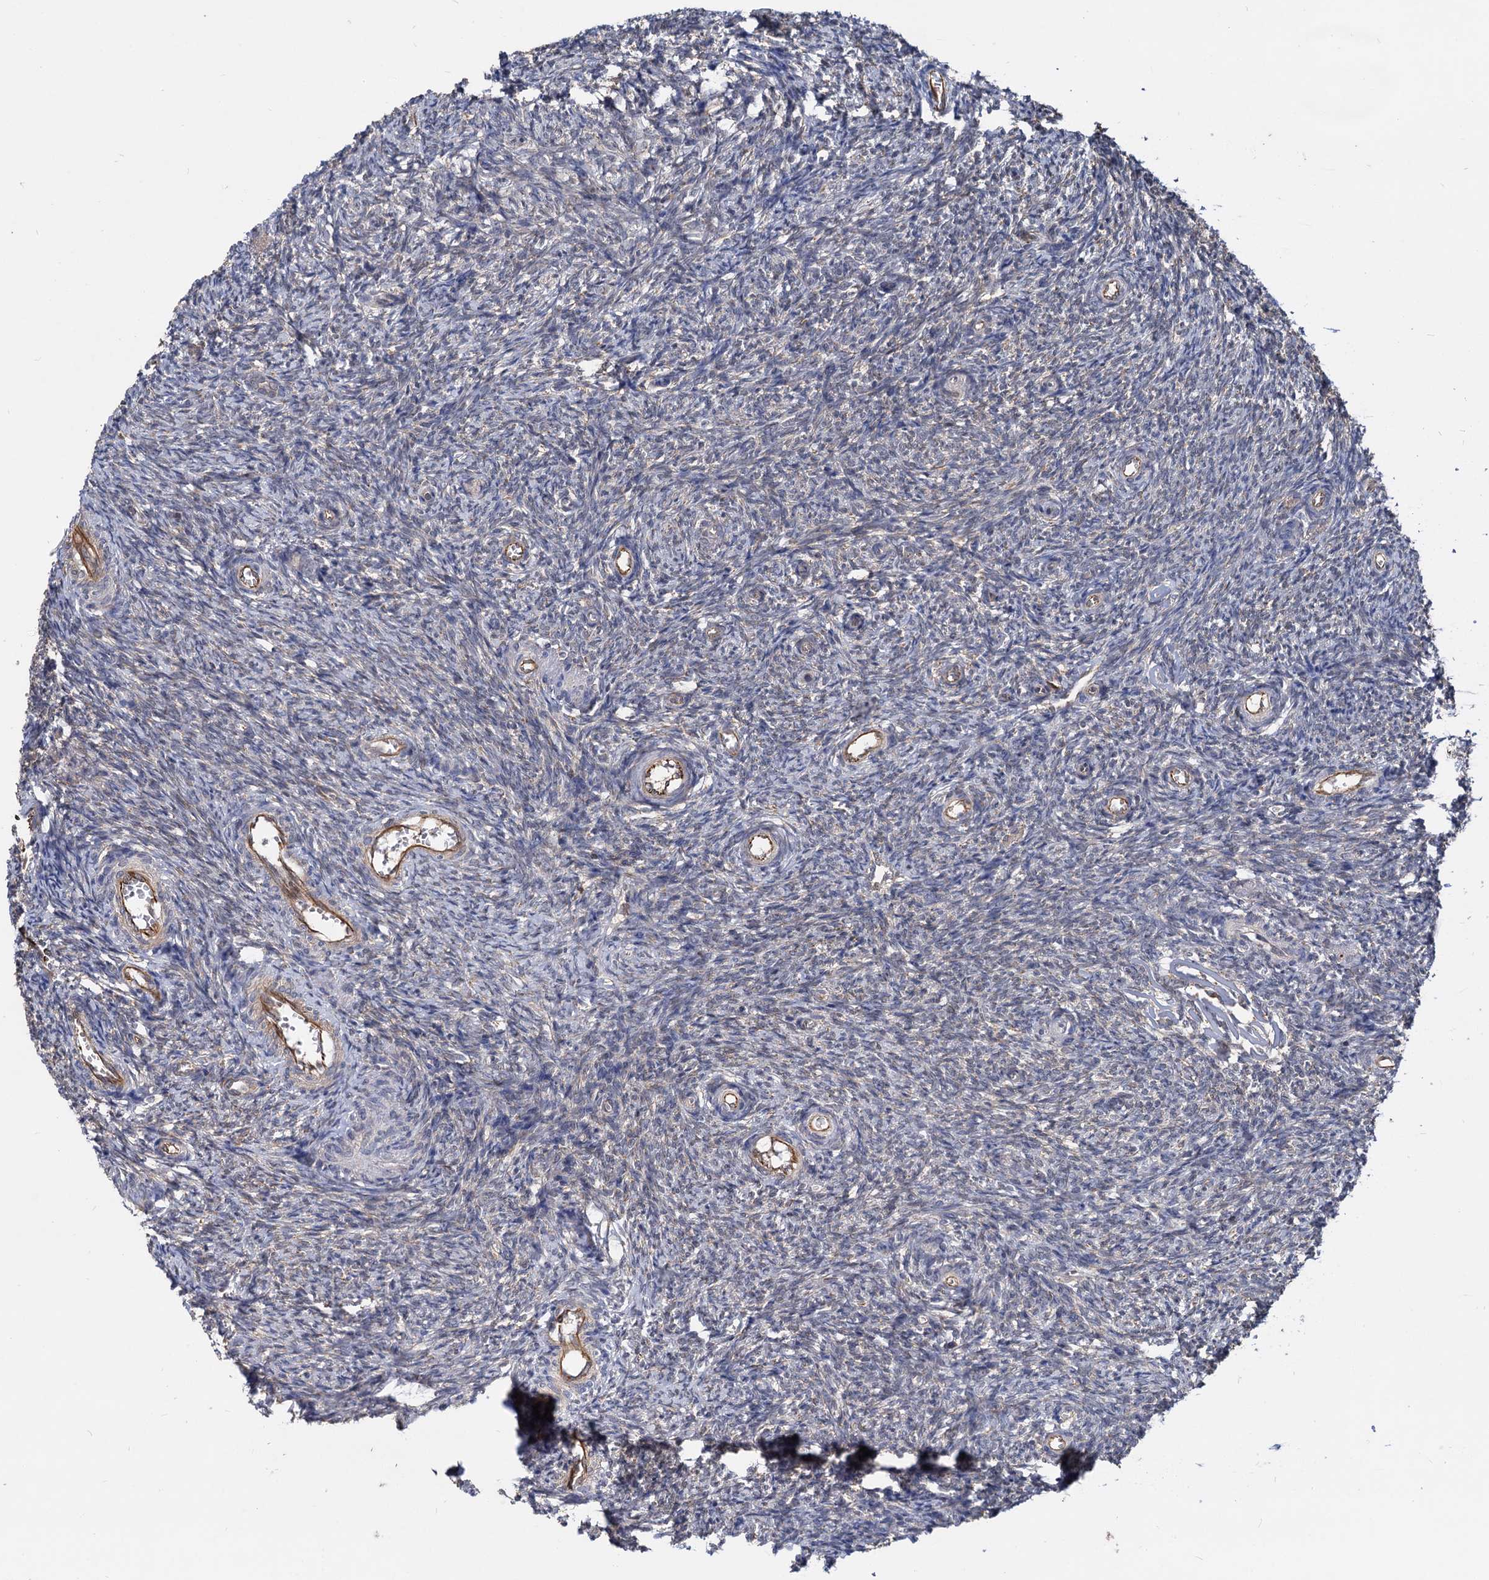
{"staining": {"intensity": "negative", "quantity": "none", "location": "none"}, "tissue": "ovary", "cell_type": "Ovarian stroma cells", "image_type": "normal", "snomed": [{"axis": "morphology", "description": "Normal tissue, NOS"}, {"axis": "topography", "description": "Ovary"}], "caption": "Histopathology image shows no protein expression in ovarian stroma cells of unremarkable ovary.", "gene": "PSMD4", "patient": {"sex": "female", "age": 44}}